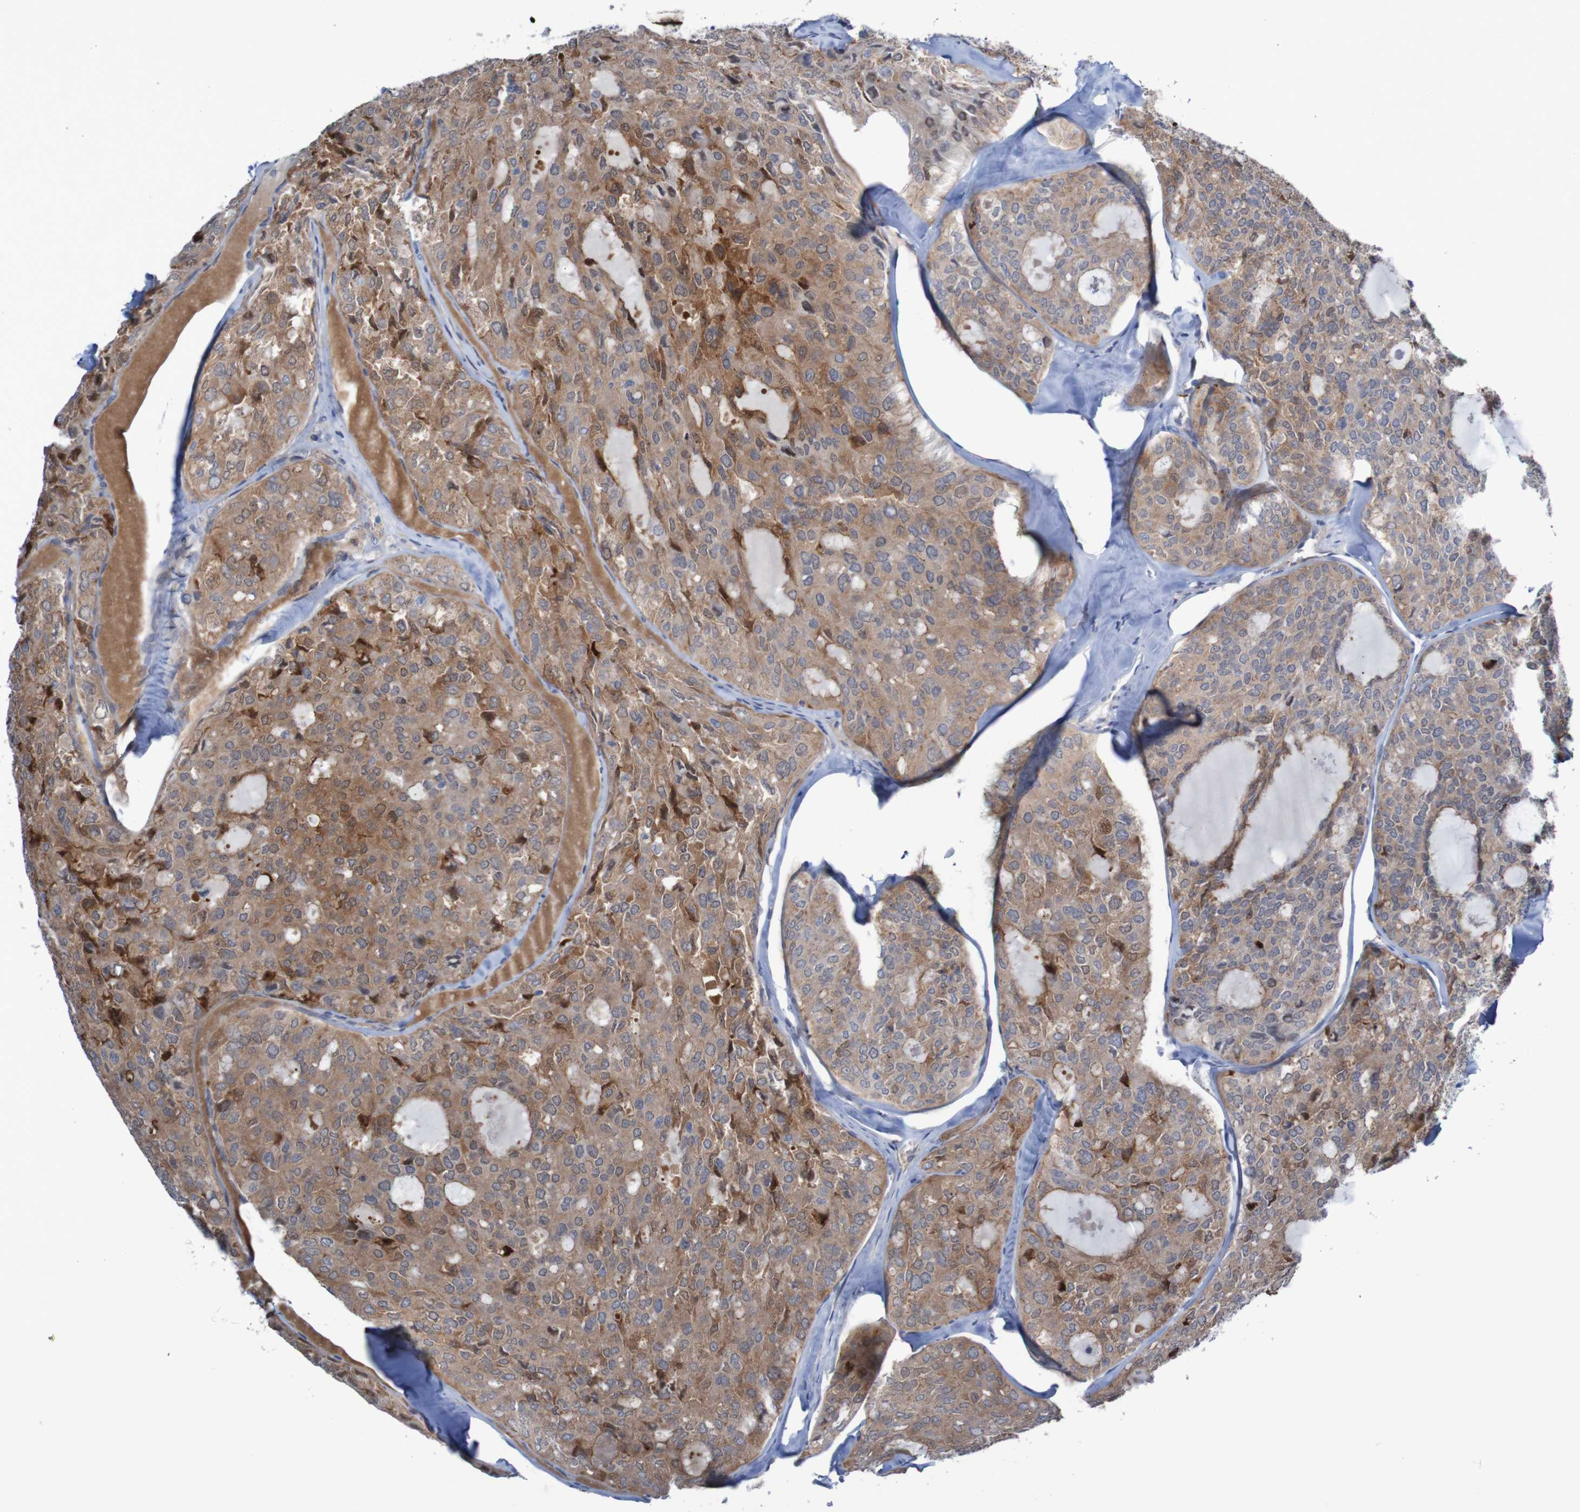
{"staining": {"intensity": "moderate", "quantity": ">75%", "location": "cytoplasmic/membranous"}, "tissue": "thyroid cancer", "cell_type": "Tumor cells", "image_type": "cancer", "snomed": [{"axis": "morphology", "description": "Follicular adenoma carcinoma, NOS"}, {"axis": "topography", "description": "Thyroid gland"}], "caption": "Immunohistochemical staining of human thyroid follicular adenoma carcinoma displays moderate cytoplasmic/membranous protein expression in approximately >75% of tumor cells.", "gene": "ANGPT4", "patient": {"sex": "male", "age": 75}}